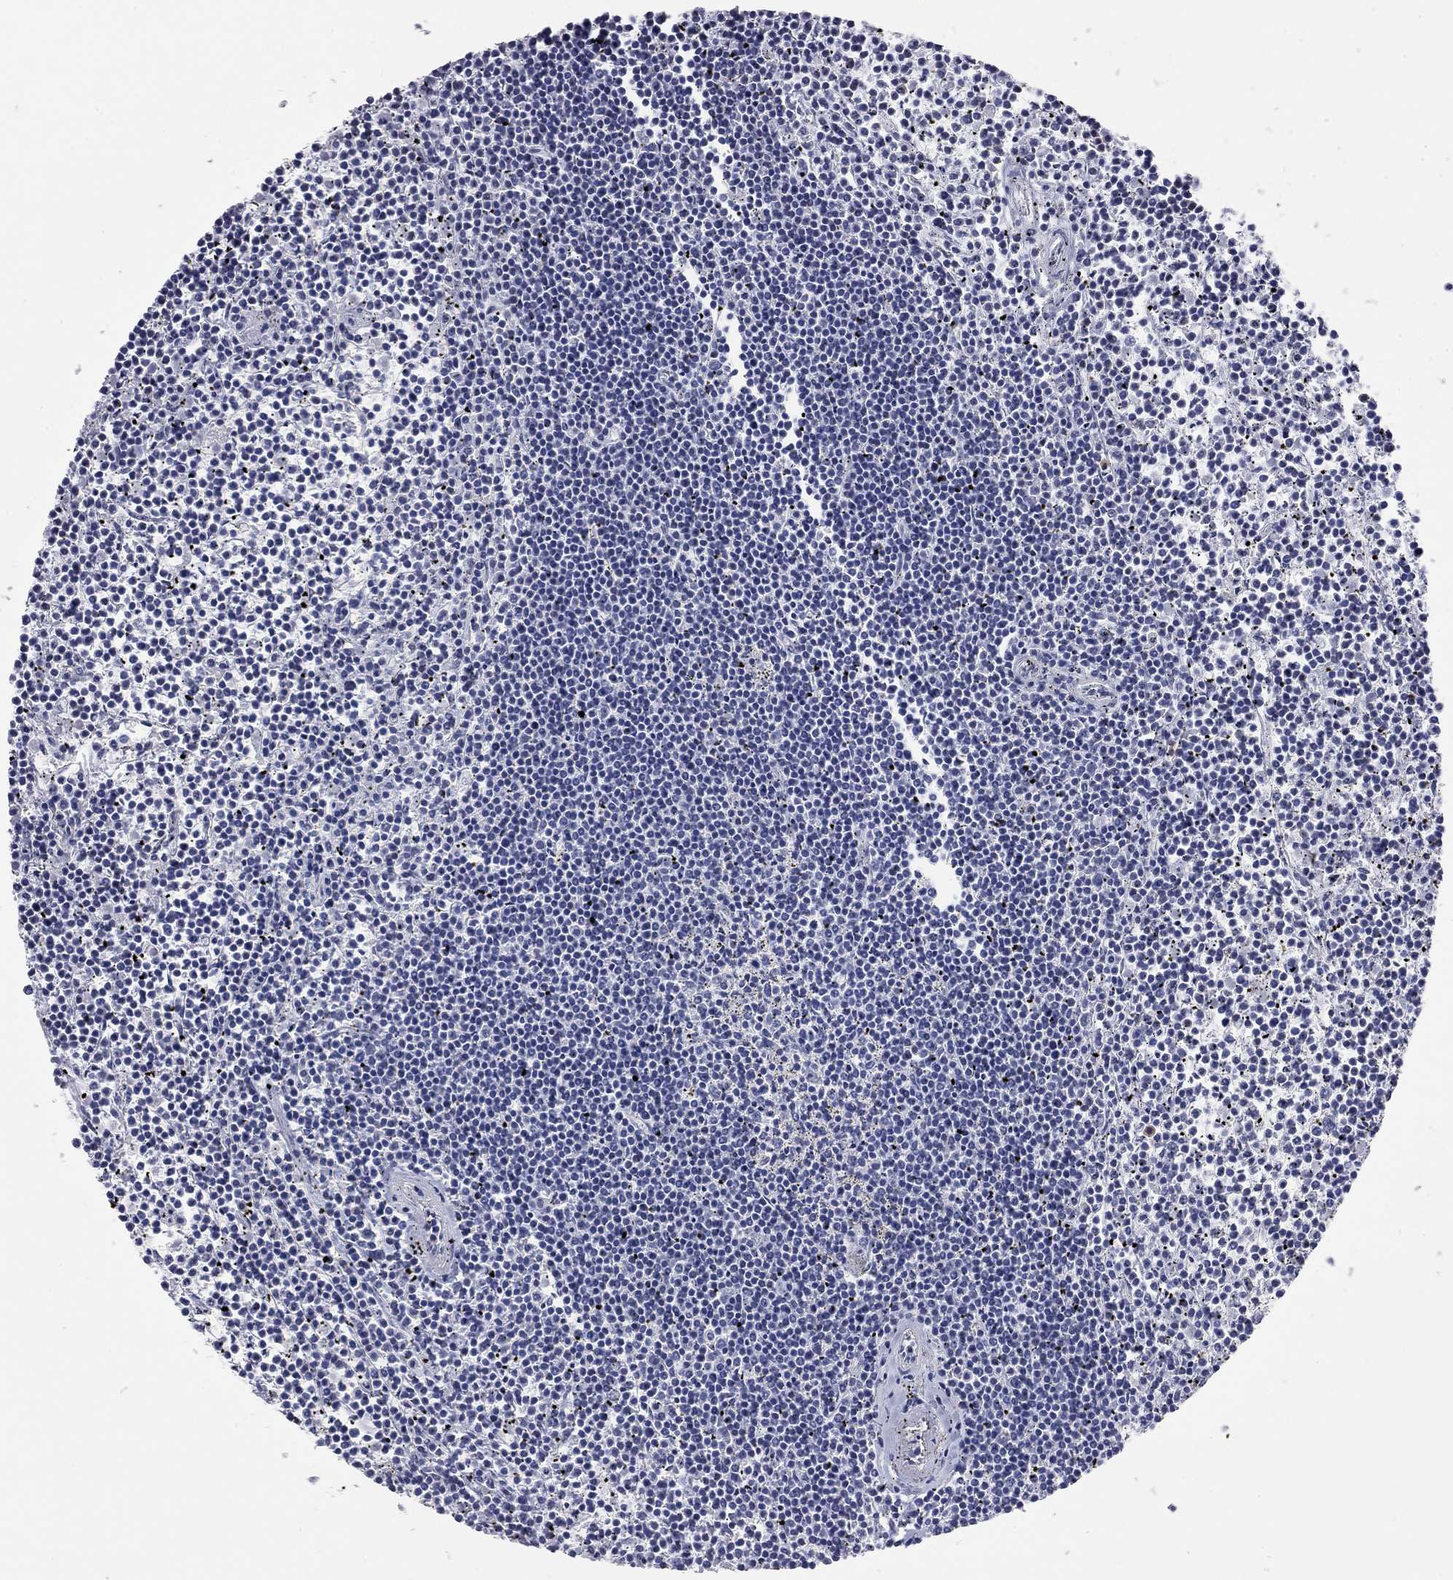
{"staining": {"intensity": "negative", "quantity": "none", "location": "none"}, "tissue": "lymphoma", "cell_type": "Tumor cells", "image_type": "cancer", "snomed": [{"axis": "morphology", "description": "Malignant lymphoma, non-Hodgkin's type, Low grade"}, {"axis": "topography", "description": "Spleen"}], "caption": "High magnification brightfield microscopy of malignant lymphoma, non-Hodgkin's type (low-grade) stained with DAB (brown) and counterstained with hematoxylin (blue): tumor cells show no significant positivity.", "gene": "AK8", "patient": {"sex": "female", "age": 19}}